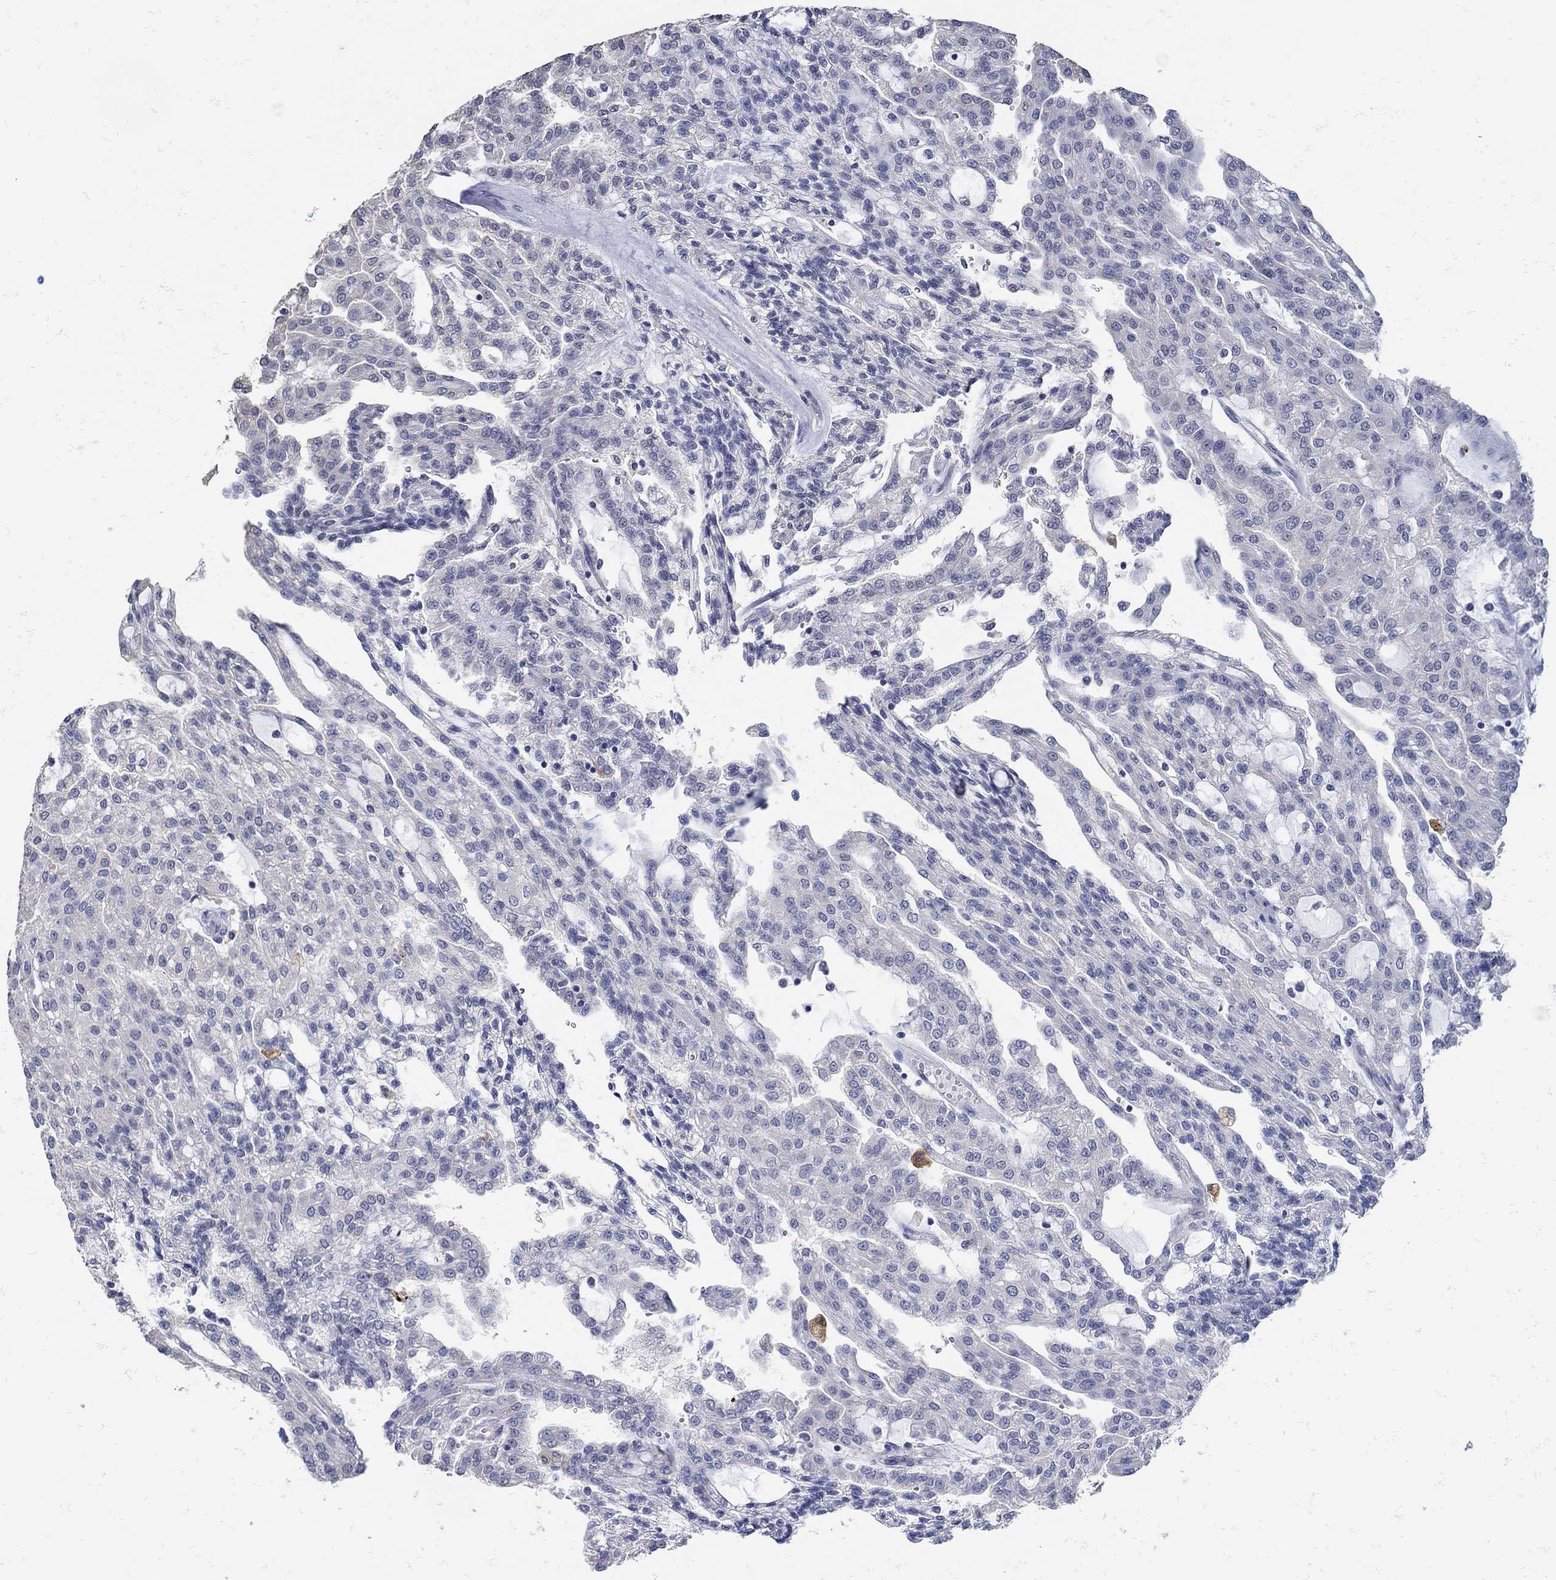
{"staining": {"intensity": "negative", "quantity": "none", "location": "none"}, "tissue": "renal cancer", "cell_type": "Tumor cells", "image_type": "cancer", "snomed": [{"axis": "morphology", "description": "Adenocarcinoma, NOS"}, {"axis": "topography", "description": "Kidney"}], "caption": "Renal cancer (adenocarcinoma) was stained to show a protein in brown. There is no significant staining in tumor cells. (DAB immunohistochemistry (IHC) visualized using brightfield microscopy, high magnification).", "gene": "KCNN3", "patient": {"sex": "male", "age": 63}}